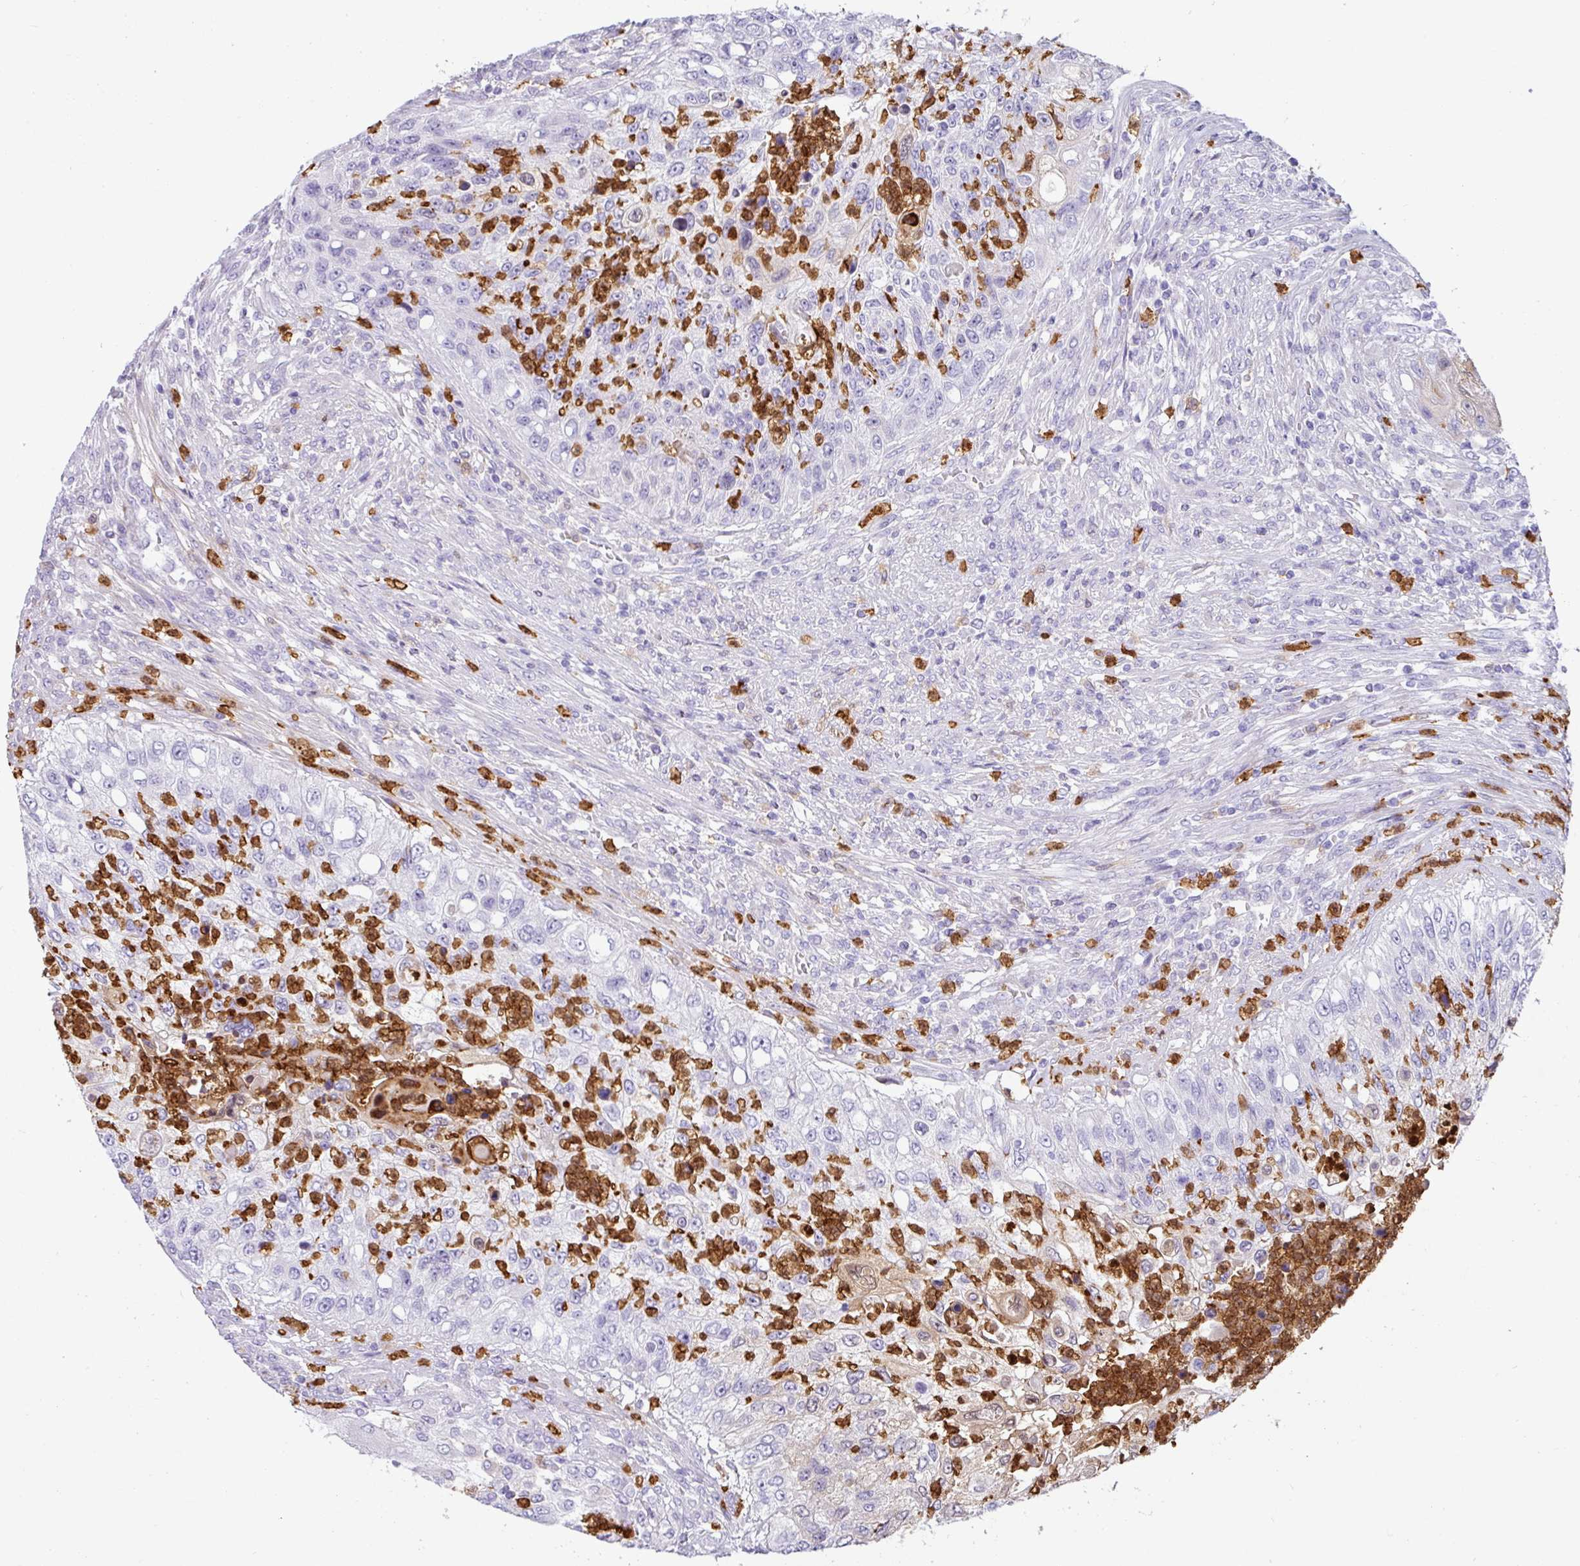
{"staining": {"intensity": "negative", "quantity": "none", "location": "none"}, "tissue": "urothelial cancer", "cell_type": "Tumor cells", "image_type": "cancer", "snomed": [{"axis": "morphology", "description": "Urothelial carcinoma, High grade"}, {"axis": "topography", "description": "Urinary bladder"}], "caption": "Urothelial cancer stained for a protein using immunohistochemistry exhibits no positivity tumor cells.", "gene": "SH2D3C", "patient": {"sex": "female", "age": 60}}